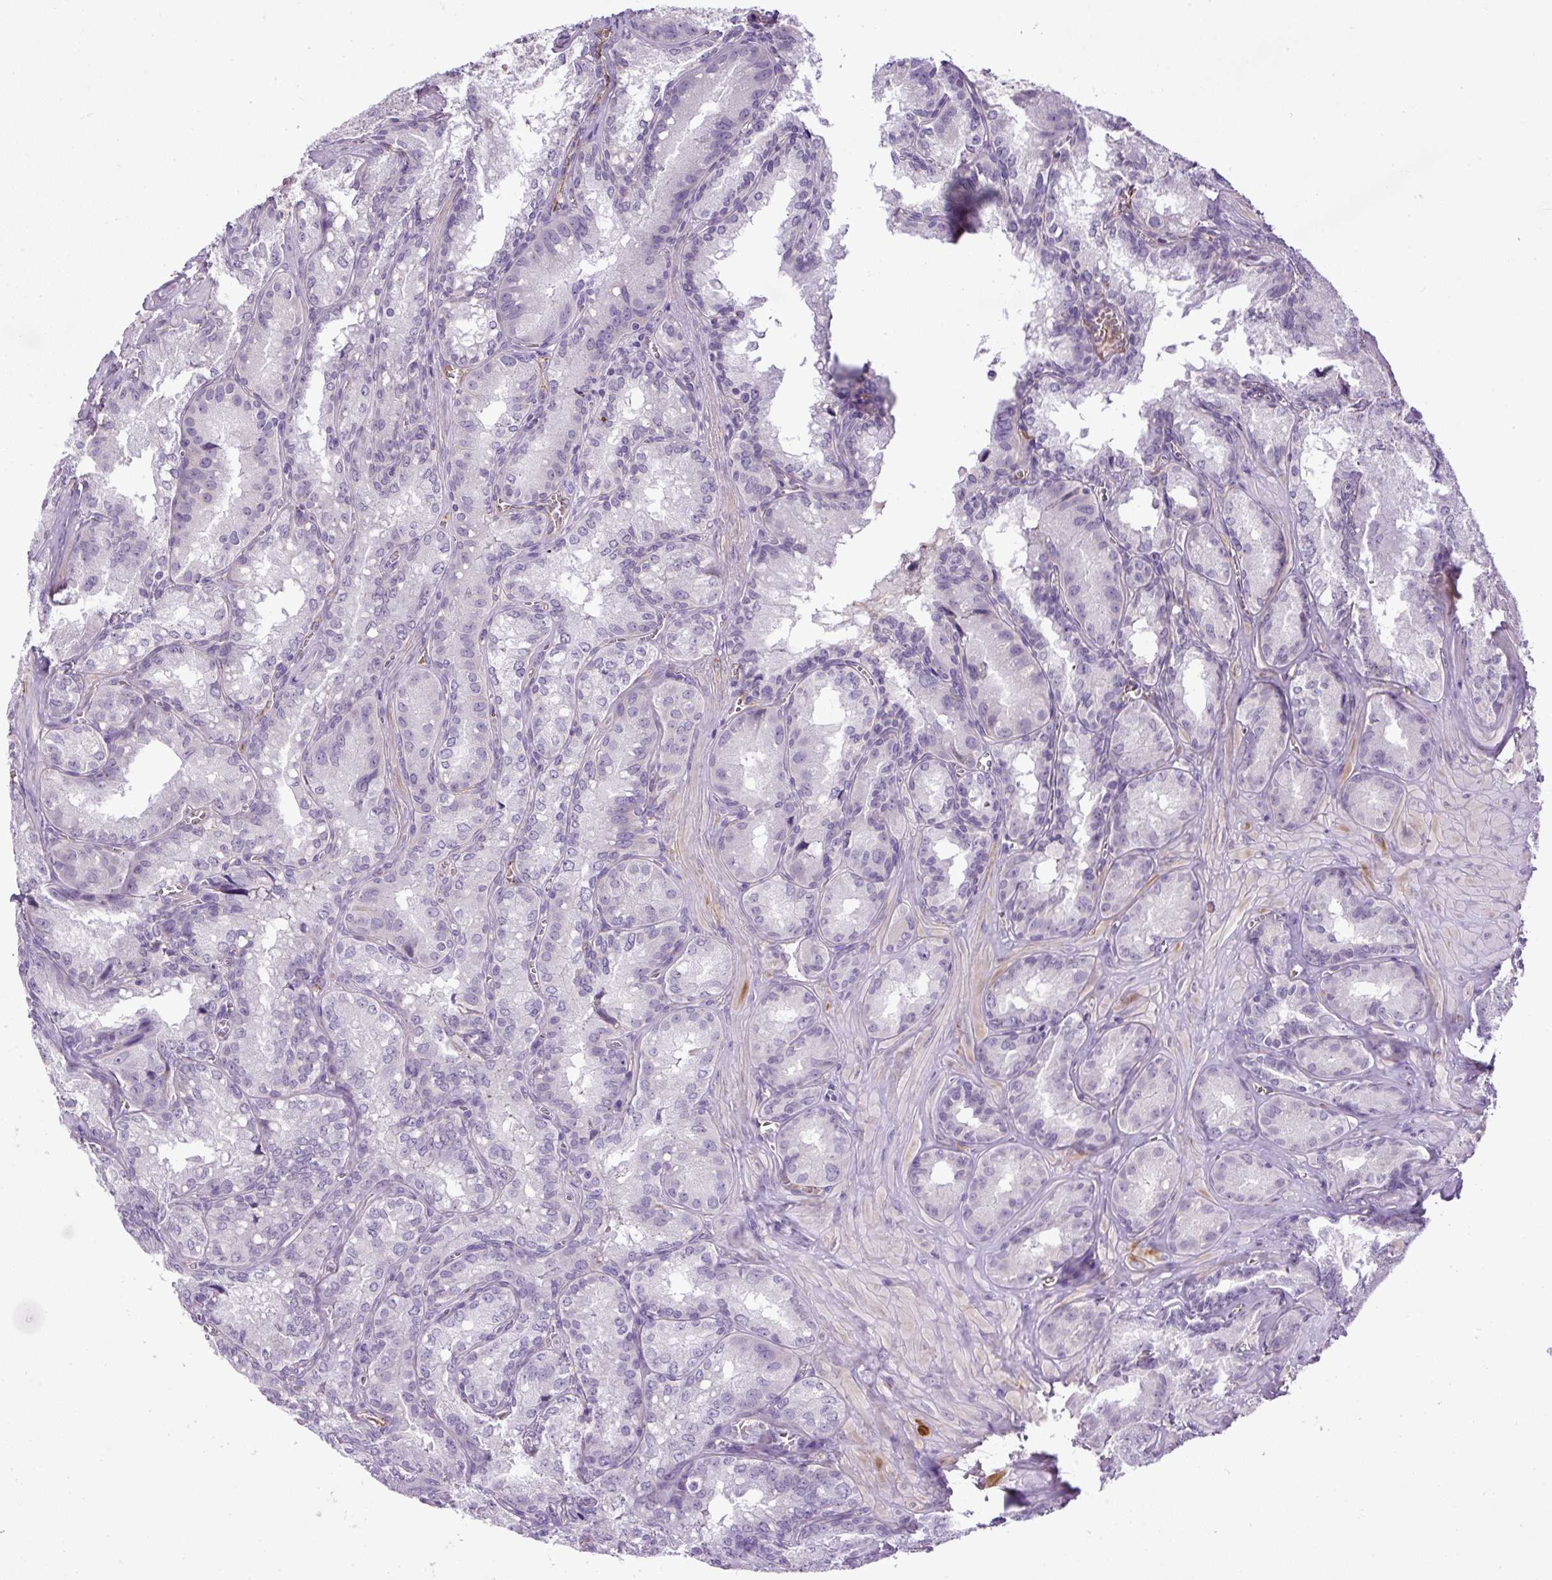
{"staining": {"intensity": "negative", "quantity": "none", "location": "none"}, "tissue": "seminal vesicle", "cell_type": "Glandular cells", "image_type": "normal", "snomed": [{"axis": "morphology", "description": "Normal tissue, NOS"}, {"axis": "topography", "description": "Seminal veicle"}], "caption": "Histopathology image shows no significant protein staining in glandular cells of benign seminal vesicle.", "gene": "LEFTY1", "patient": {"sex": "male", "age": 47}}